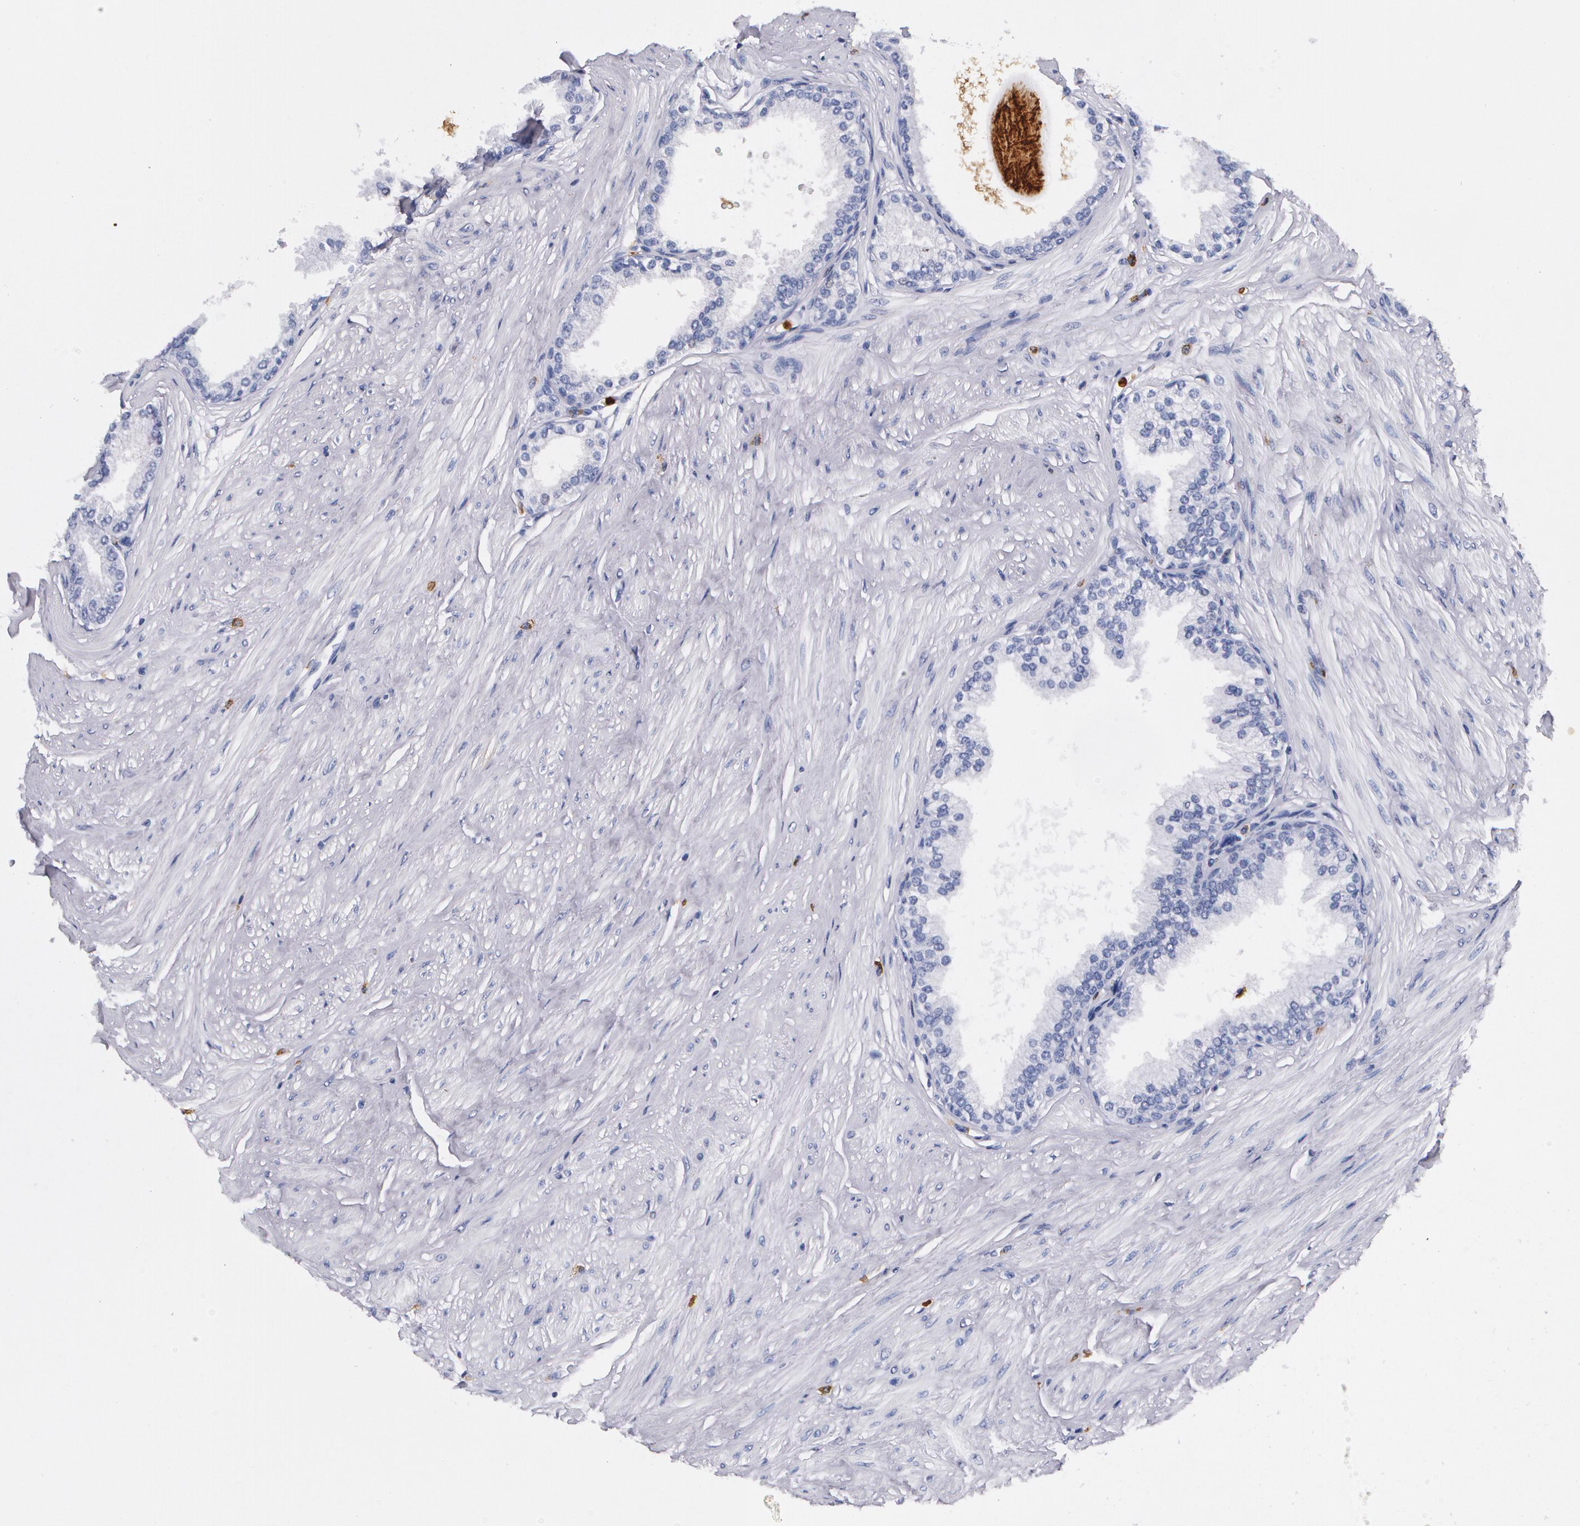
{"staining": {"intensity": "negative", "quantity": "none", "location": "none"}, "tissue": "prostate", "cell_type": "Glandular cells", "image_type": "normal", "snomed": [{"axis": "morphology", "description": "Normal tissue, NOS"}, {"axis": "topography", "description": "Prostate"}], "caption": "High magnification brightfield microscopy of benign prostate stained with DAB (brown) and counterstained with hematoxylin (blue): glandular cells show no significant positivity. (DAB immunohistochemistry (IHC) with hematoxylin counter stain).", "gene": "S100A8", "patient": {"sex": "male", "age": 64}}